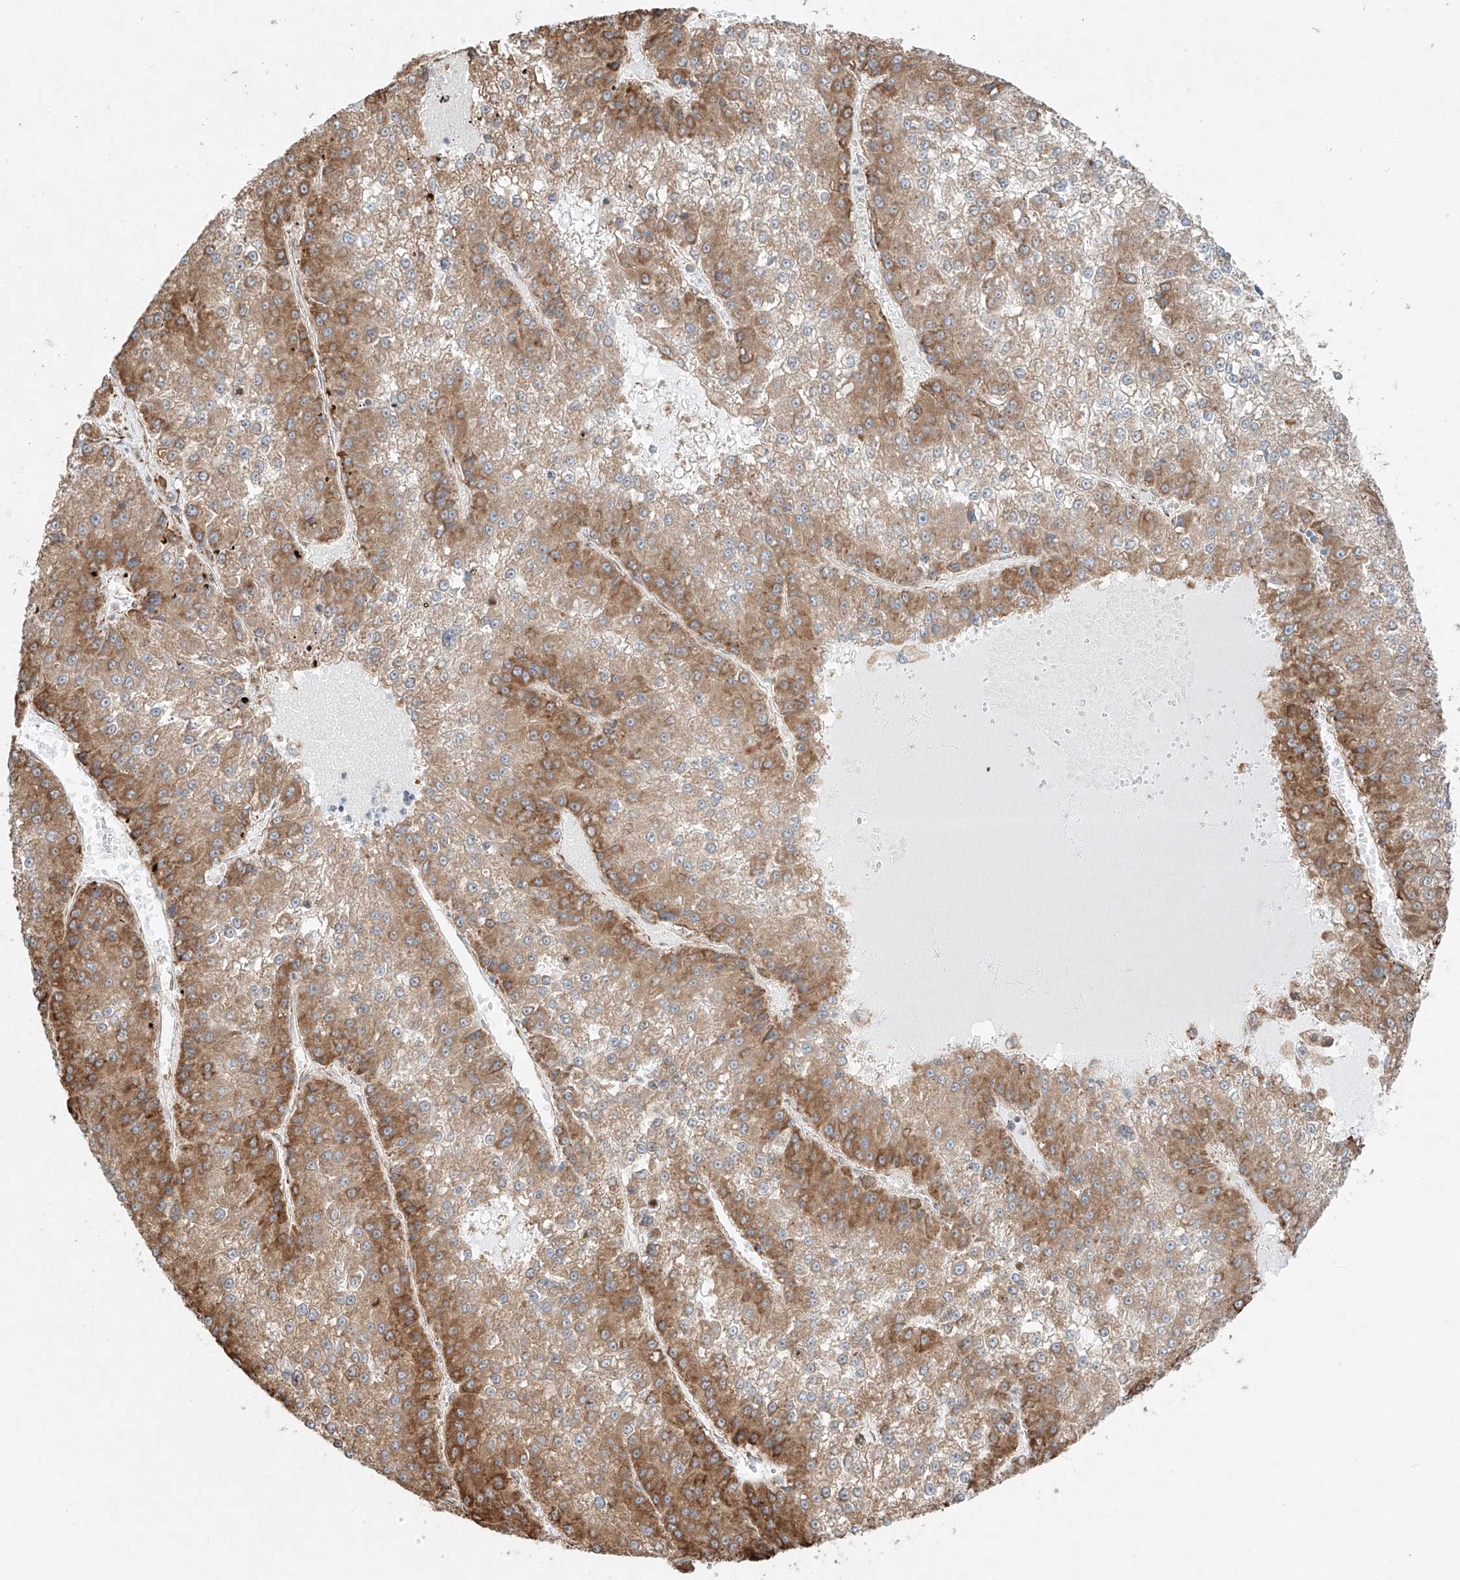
{"staining": {"intensity": "moderate", "quantity": ">75%", "location": "cytoplasmic/membranous"}, "tissue": "liver cancer", "cell_type": "Tumor cells", "image_type": "cancer", "snomed": [{"axis": "morphology", "description": "Carcinoma, Hepatocellular, NOS"}, {"axis": "topography", "description": "Liver"}], "caption": "The photomicrograph reveals a brown stain indicating the presence of a protein in the cytoplasmic/membranous of tumor cells in liver hepatocellular carcinoma.", "gene": "EIPR1", "patient": {"sex": "female", "age": 73}}